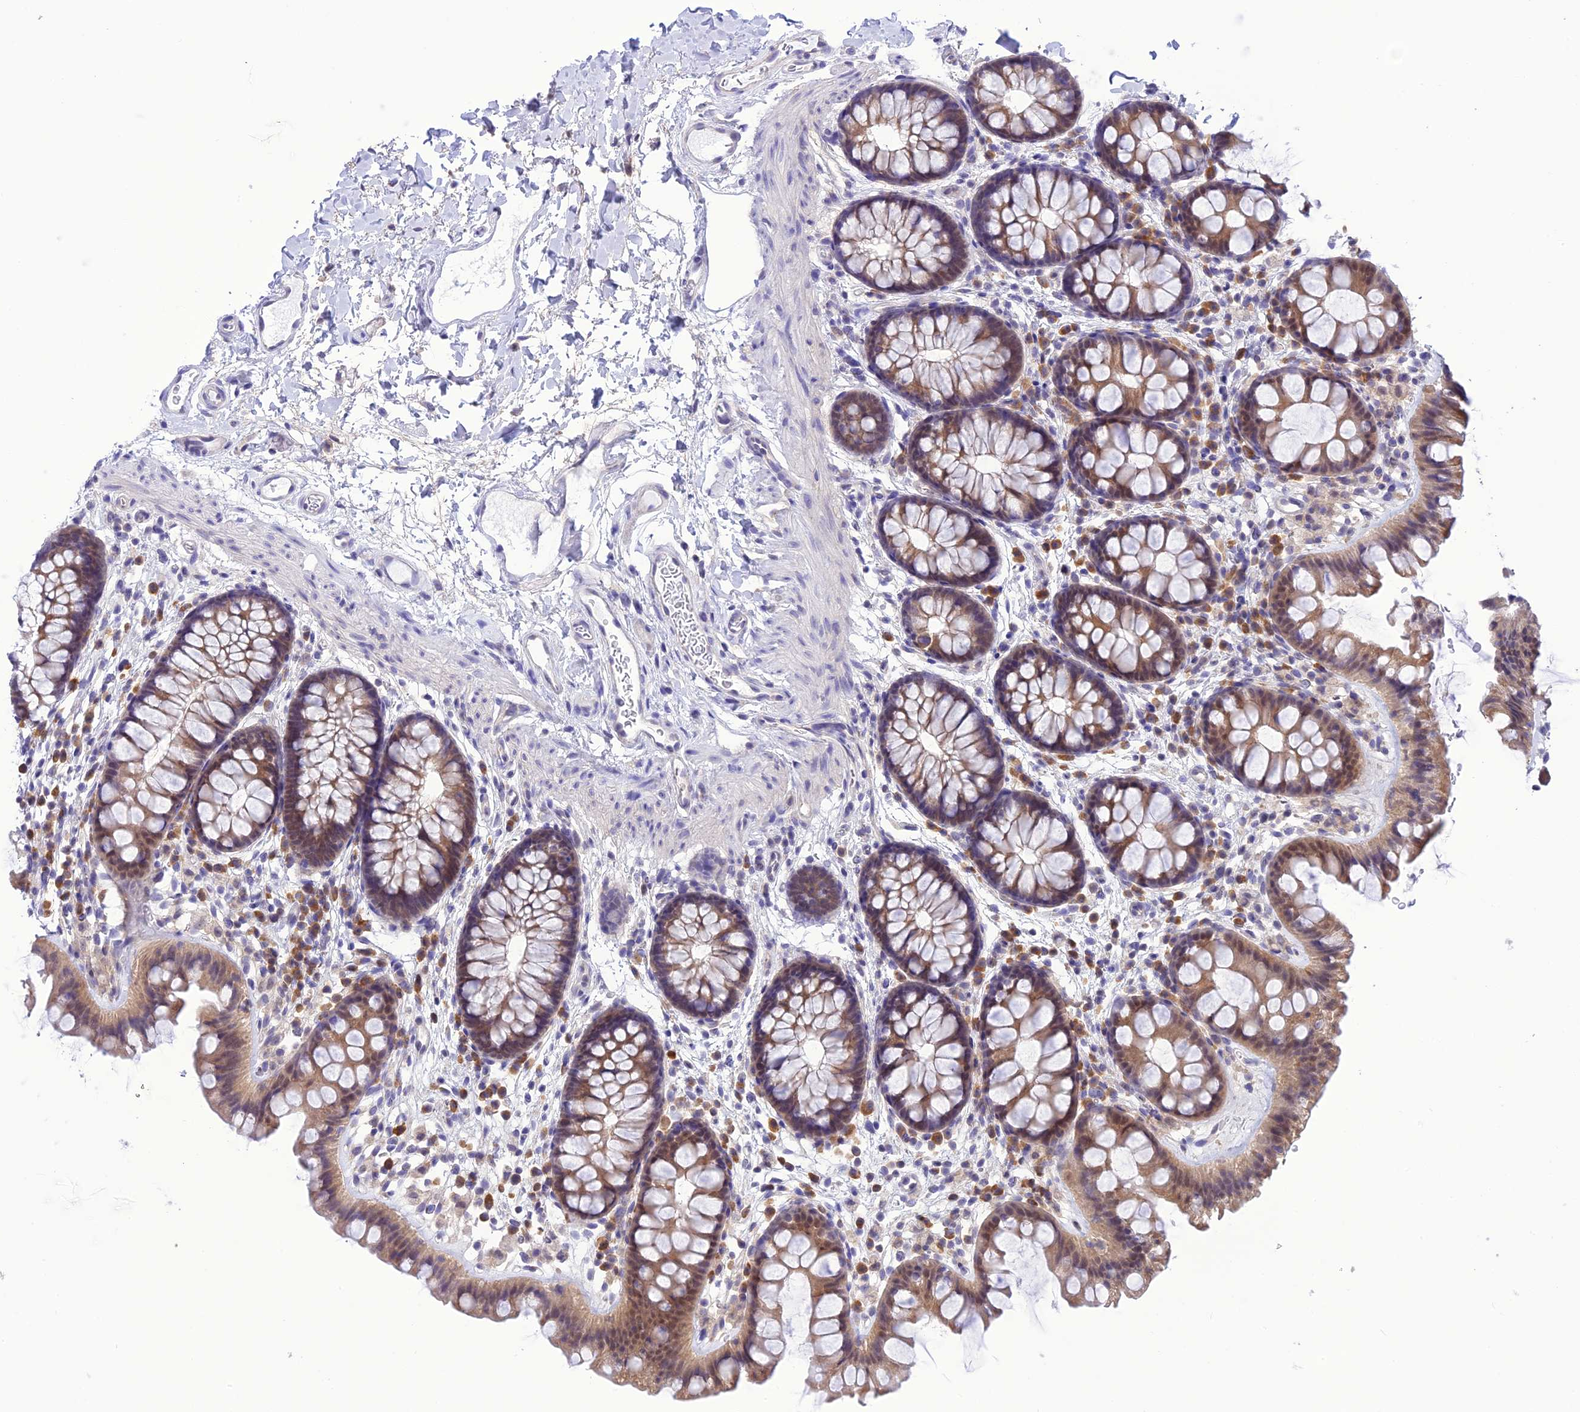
{"staining": {"intensity": "negative", "quantity": "none", "location": "none"}, "tissue": "colon", "cell_type": "Endothelial cells", "image_type": "normal", "snomed": [{"axis": "morphology", "description": "Normal tissue, NOS"}, {"axis": "topography", "description": "Colon"}], "caption": "Endothelial cells show no significant expression in benign colon. (DAB immunohistochemistry (IHC) with hematoxylin counter stain).", "gene": "RNF126", "patient": {"sex": "female", "age": 62}}